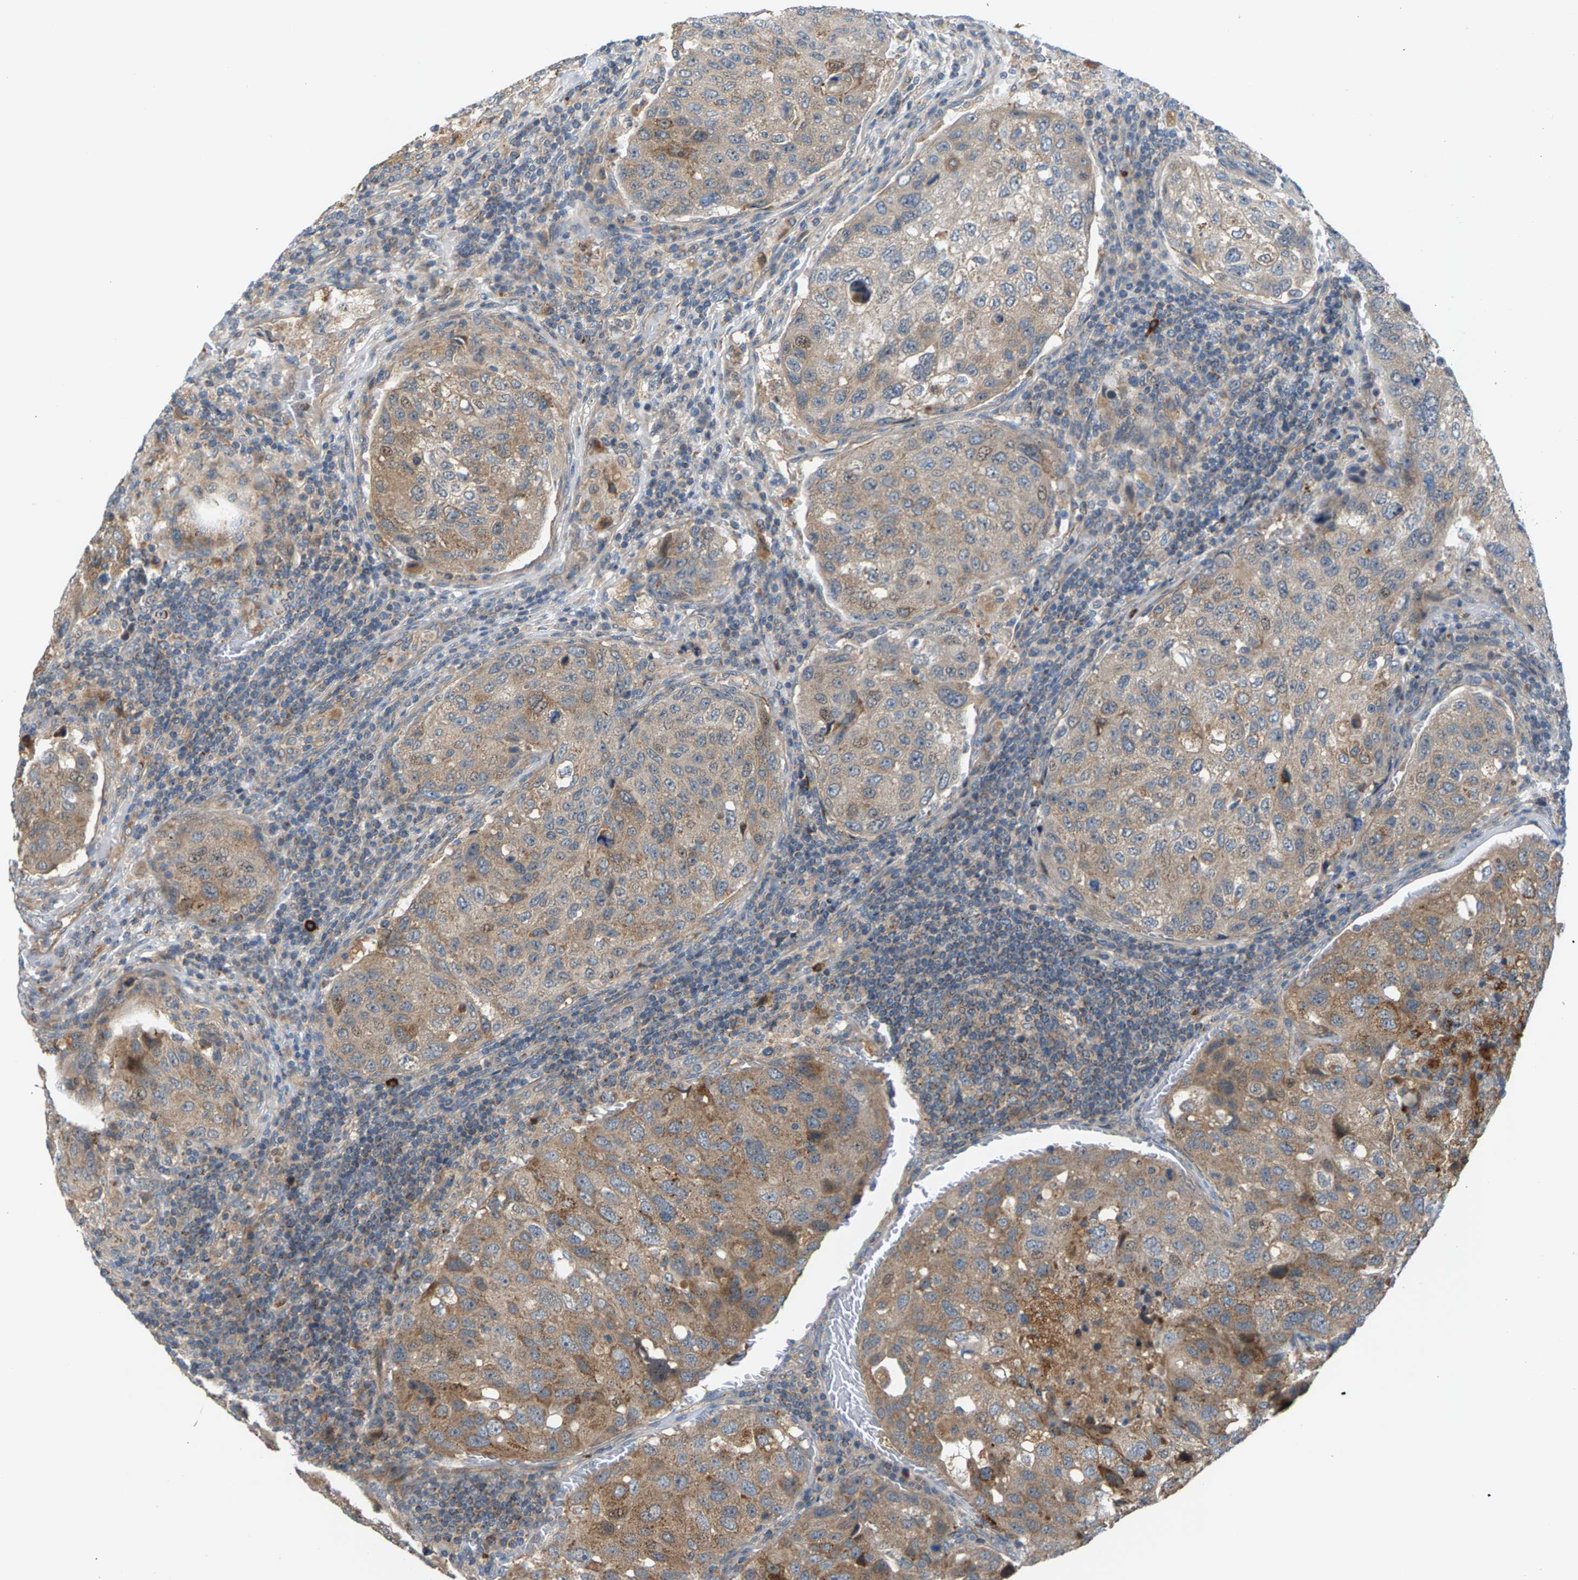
{"staining": {"intensity": "moderate", "quantity": "25%-75%", "location": "cytoplasmic/membranous"}, "tissue": "urothelial cancer", "cell_type": "Tumor cells", "image_type": "cancer", "snomed": [{"axis": "morphology", "description": "Urothelial carcinoma, High grade"}, {"axis": "topography", "description": "Lymph node"}, {"axis": "topography", "description": "Urinary bladder"}], "caption": "Moderate cytoplasmic/membranous staining is identified in about 25%-75% of tumor cells in urothelial carcinoma (high-grade). (Stains: DAB (3,3'-diaminobenzidine) in brown, nuclei in blue, Microscopy: brightfield microscopy at high magnification).", "gene": "PDCL", "patient": {"sex": "male", "age": 51}}